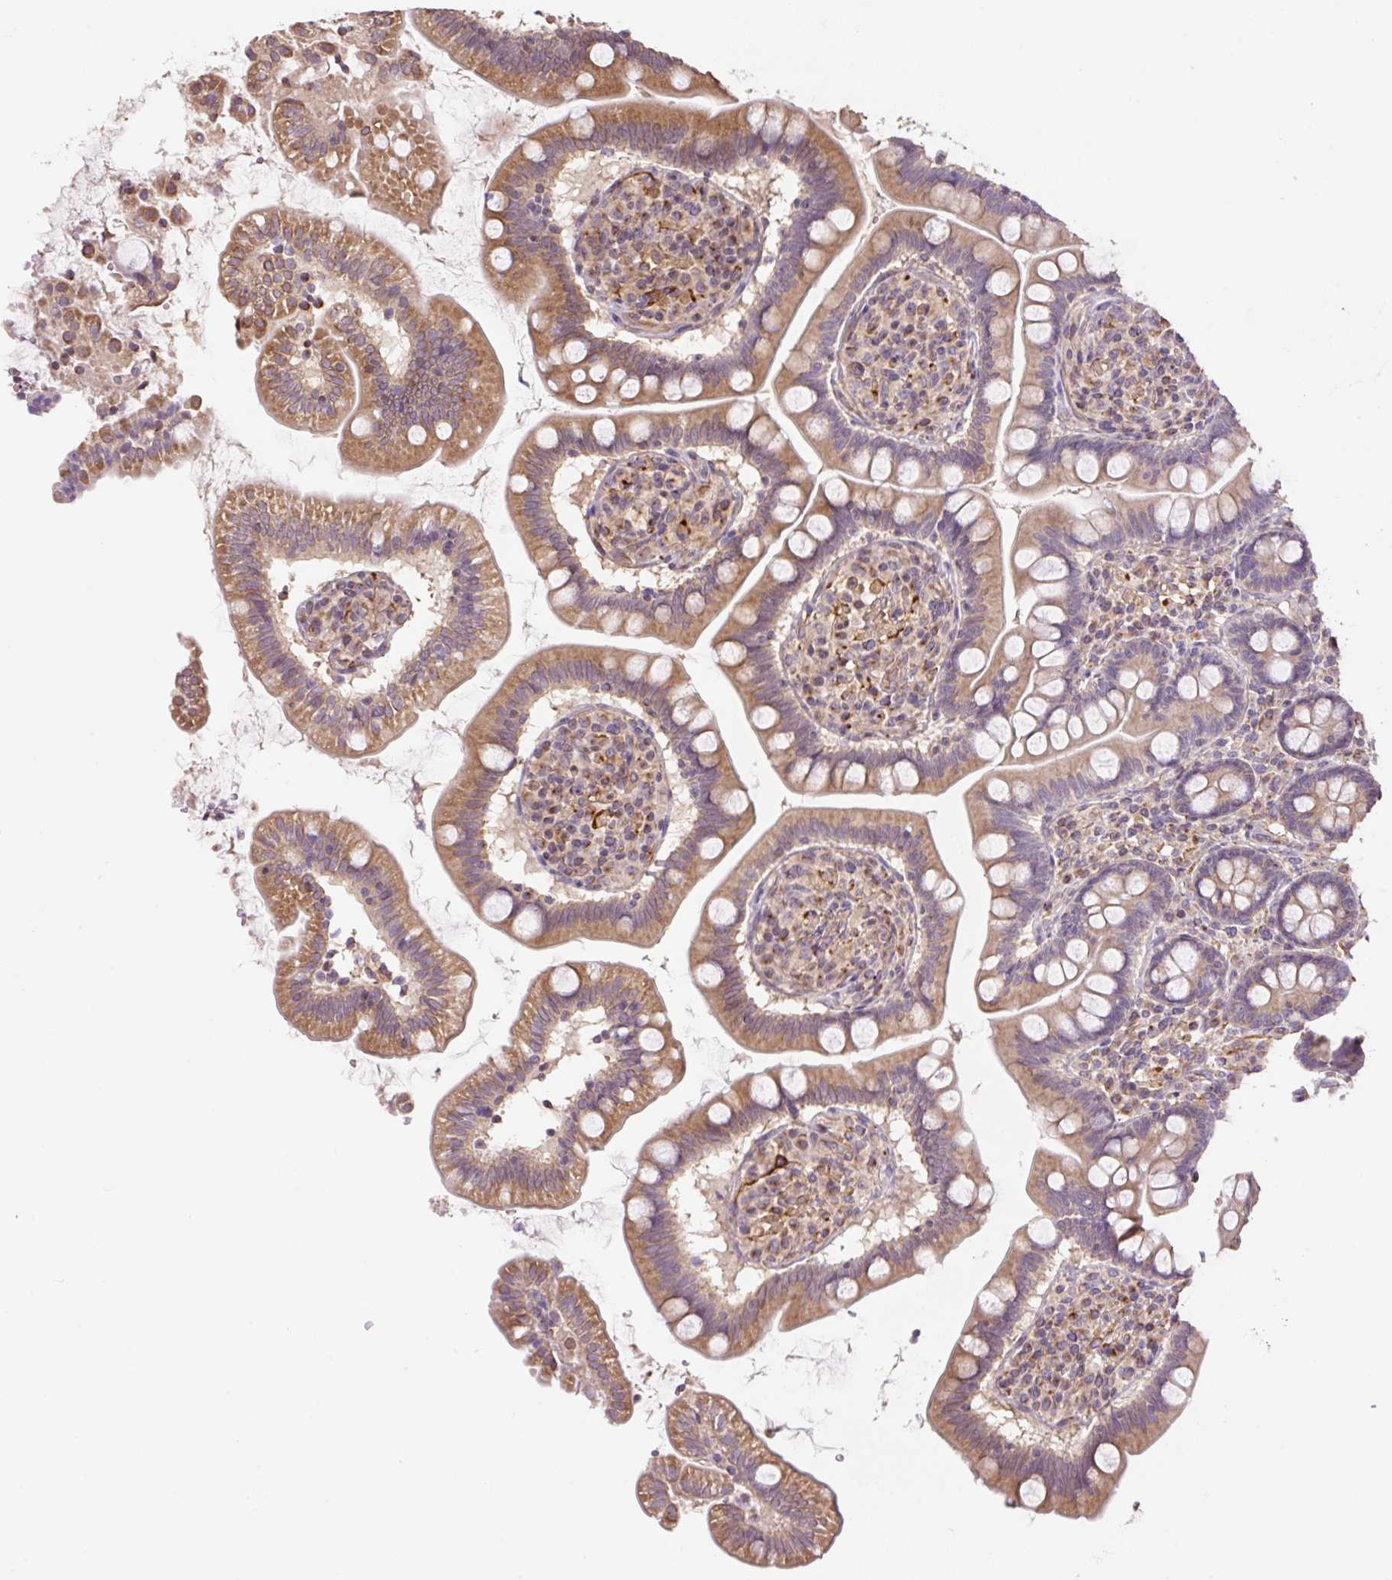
{"staining": {"intensity": "moderate", "quantity": "25%-75%", "location": "cytoplasmic/membranous"}, "tissue": "small intestine", "cell_type": "Glandular cells", "image_type": "normal", "snomed": [{"axis": "morphology", "description": "Normal tissue, NOS"}, {"axis": "topography", "description": "Small intestine"}], "caption": "DAB immunohistochemical staining of unremarkable small intestine displays moderate cytoplasmic/membranous protein positivity in about 25%-75% of glandular cells.", "gene": "COX8A", "patient": {"sex": "female", "age": 64}}